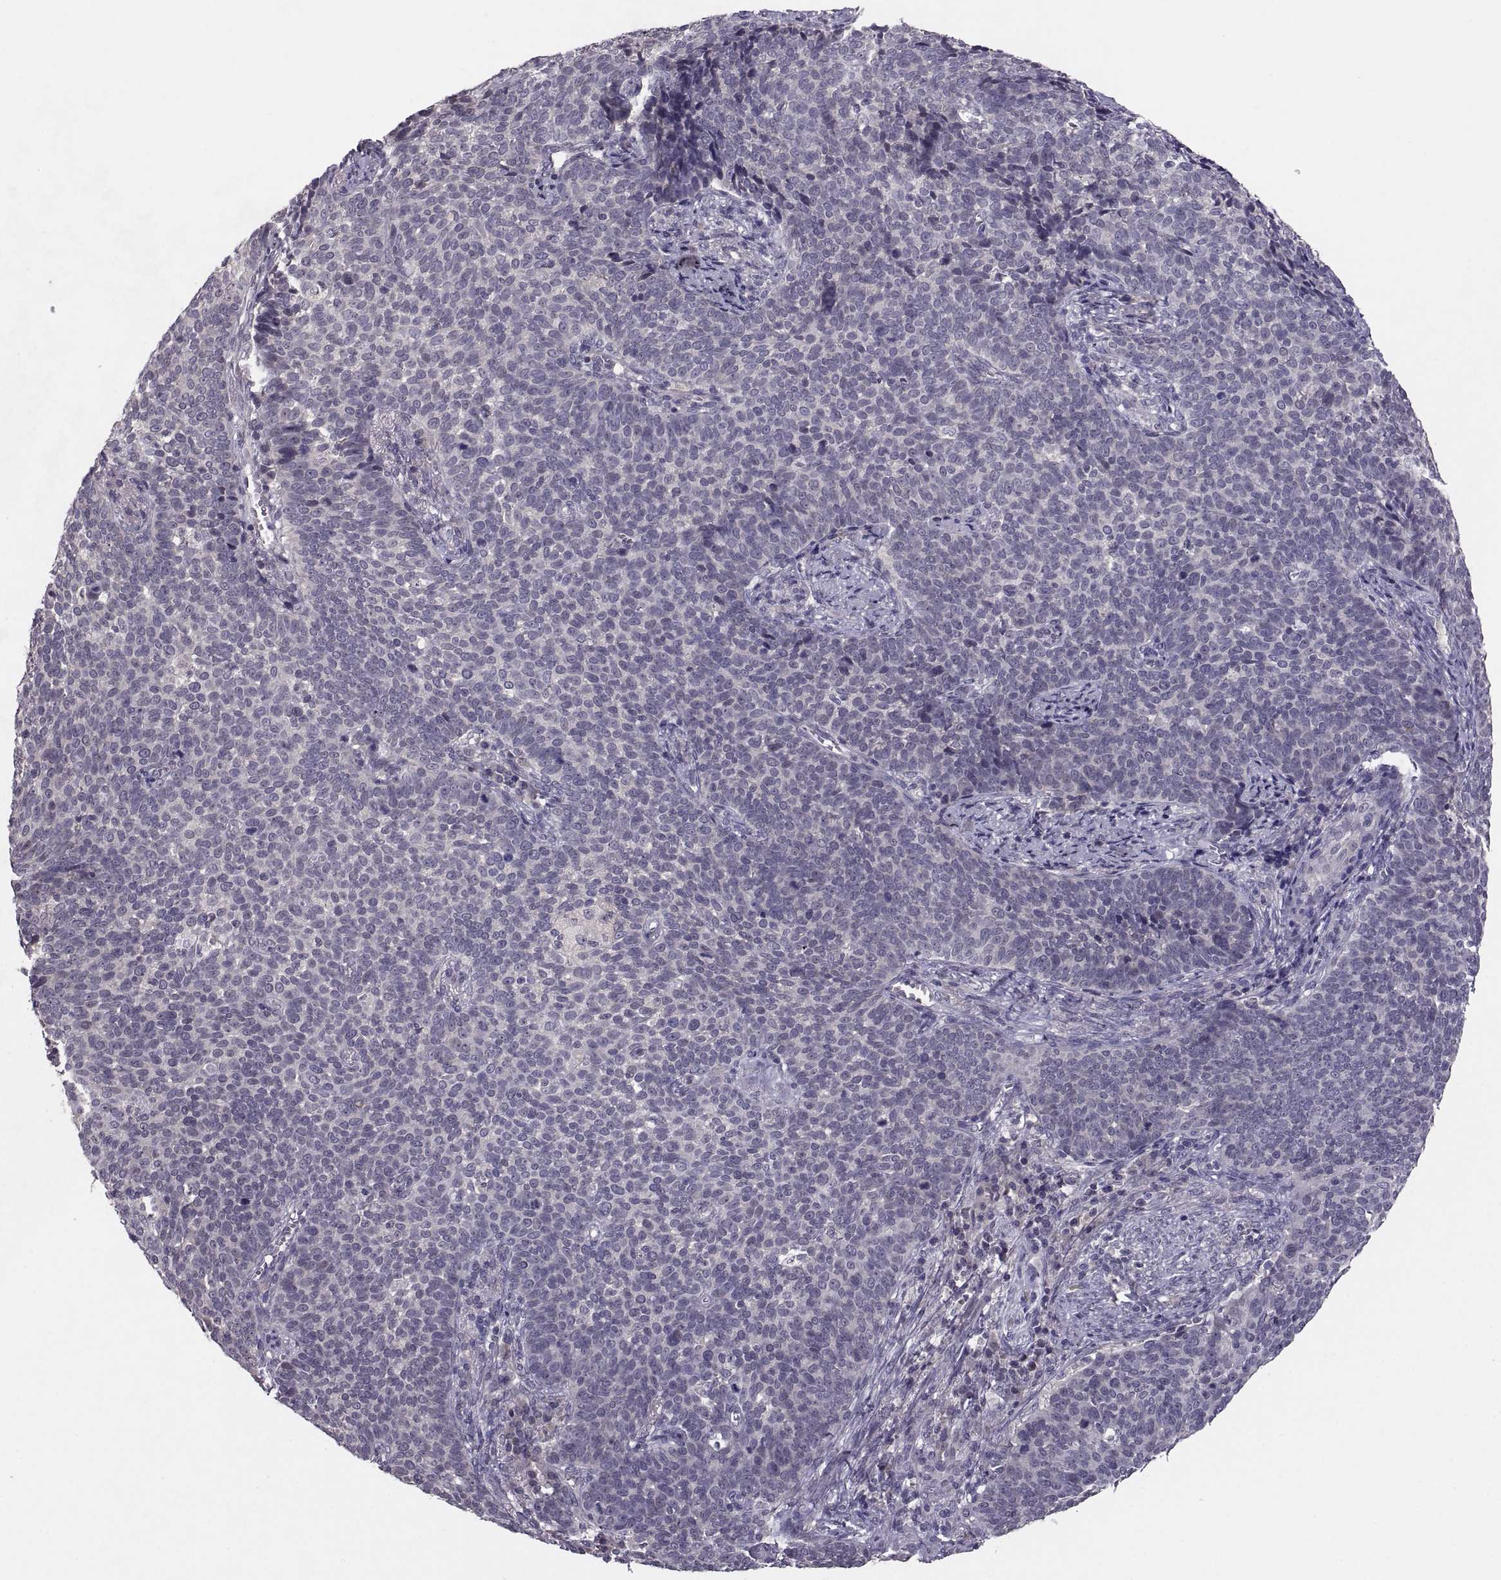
{"staining": {"intensity": "negative", "quantity": "none", "location": "none"}, "tissue": "cervical cancer", "cell_type": "Tumor cells", "image_type": "cancer", "snomed": [{"axis": "morphology", "description": "Squamous cell carcinoma, NOS"}, {"axis": "topography", "description": "Cervix"}], "caption": "Micrograph shows no protein staining in tumor cells of cervical squamous cell carcinoma tissue. The staining was performed using DAB to visualize the protein expression in brown, while the nuclei were stained in blue with hematoxylin (Magnification: 20x).", "gene": "PAX2", "patient": {"sex": "female", "age": 39}}